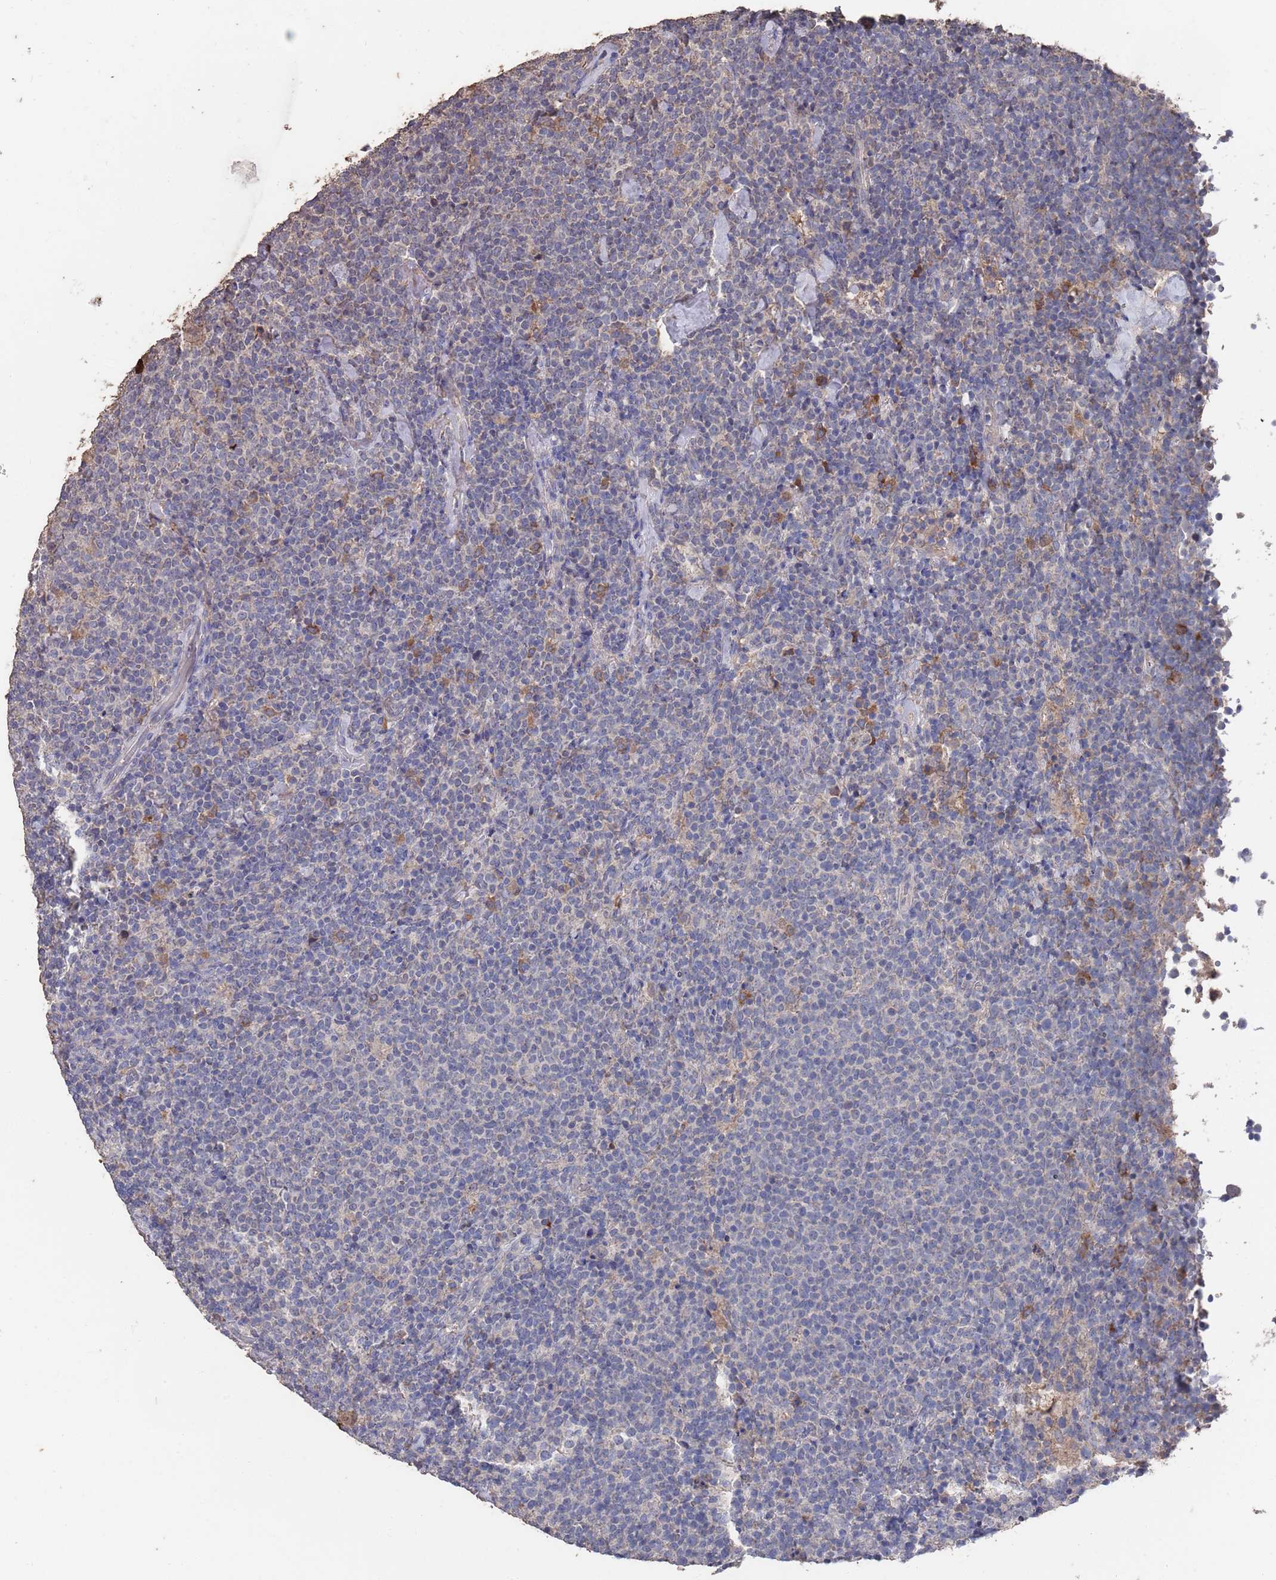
{"staining": {"intensity": "negative", "quantity": "none", "location": "none"}, "tissue": "lymphoma", "cell_type": "Tumor cells", "image_type": "cancer", "snomed": [{"axis": "morphology", "description": "Malignant lymphoma, non-Hodgkin's type, High grade"}, {"axis": "topography", "description": "Lymph node"}], "caption": "A high-resolution micrograph shows immunohistochemistry staining of lymphoma, which demonstrates no significant expression in tumor cells.", "gene": "BTBD18", "patient": {"sex": "male", "age": 61}}